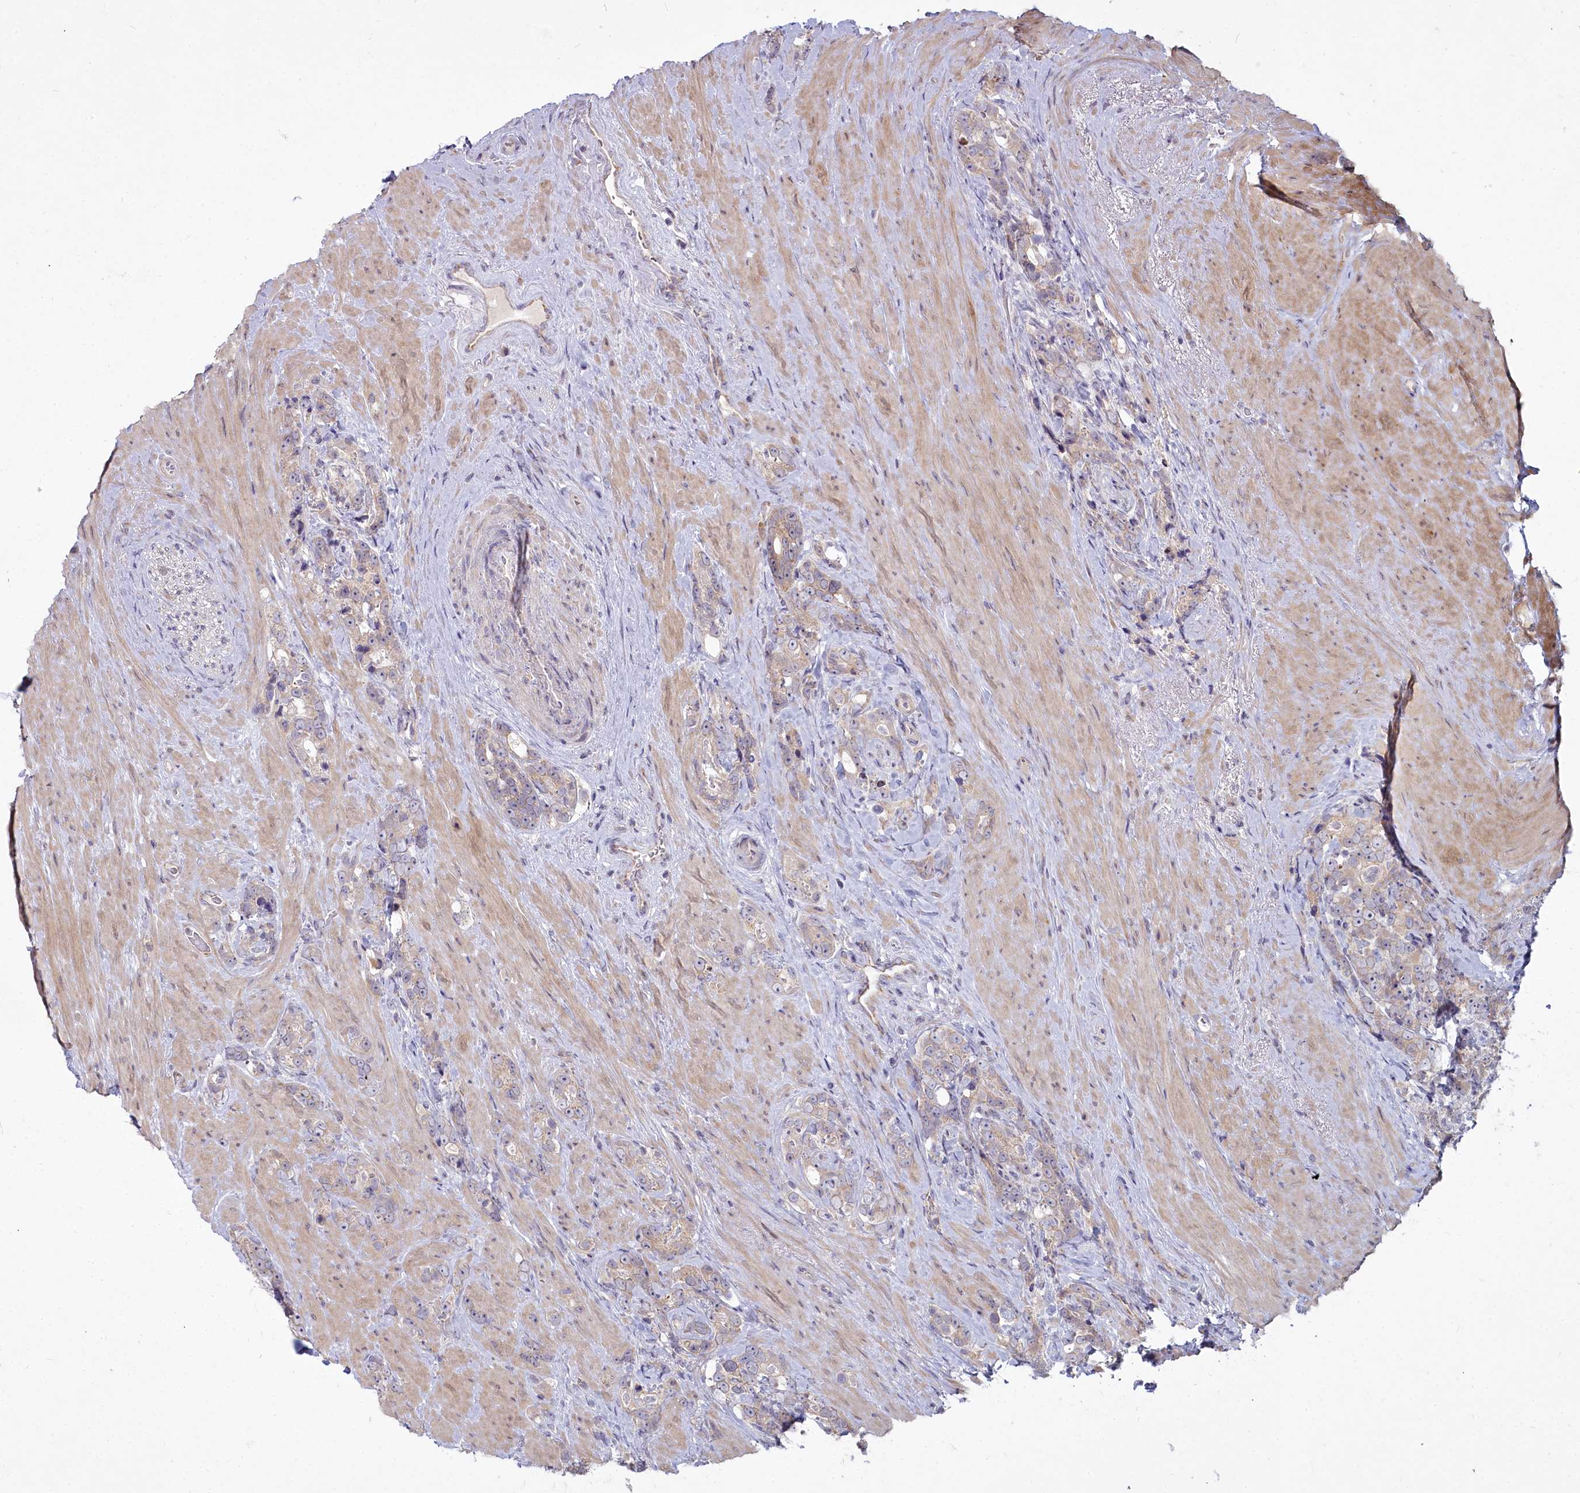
{"staining": {"intensity": "weak", "quantity": "25%-75%", "location": "cytoplasmic/membranous"}, "tissue": "prostate cancer", "cell_type": "Tumor cells", "image_type": "cancer", "snomed": [{"axis": "morphology", "description": "Adenocarcinoma, High grade"}, {"axis": "topography", "description": "Prostate"}], "caption": "Brown immunohistochemical staining in human prostate high-grade adenocarcinoma displays weak cytoplasmic/membranous positivity in approximately 25%-75% of tumor cells.", "gene": "MICU2", "patient": {"sex": "male", "age": 74}}